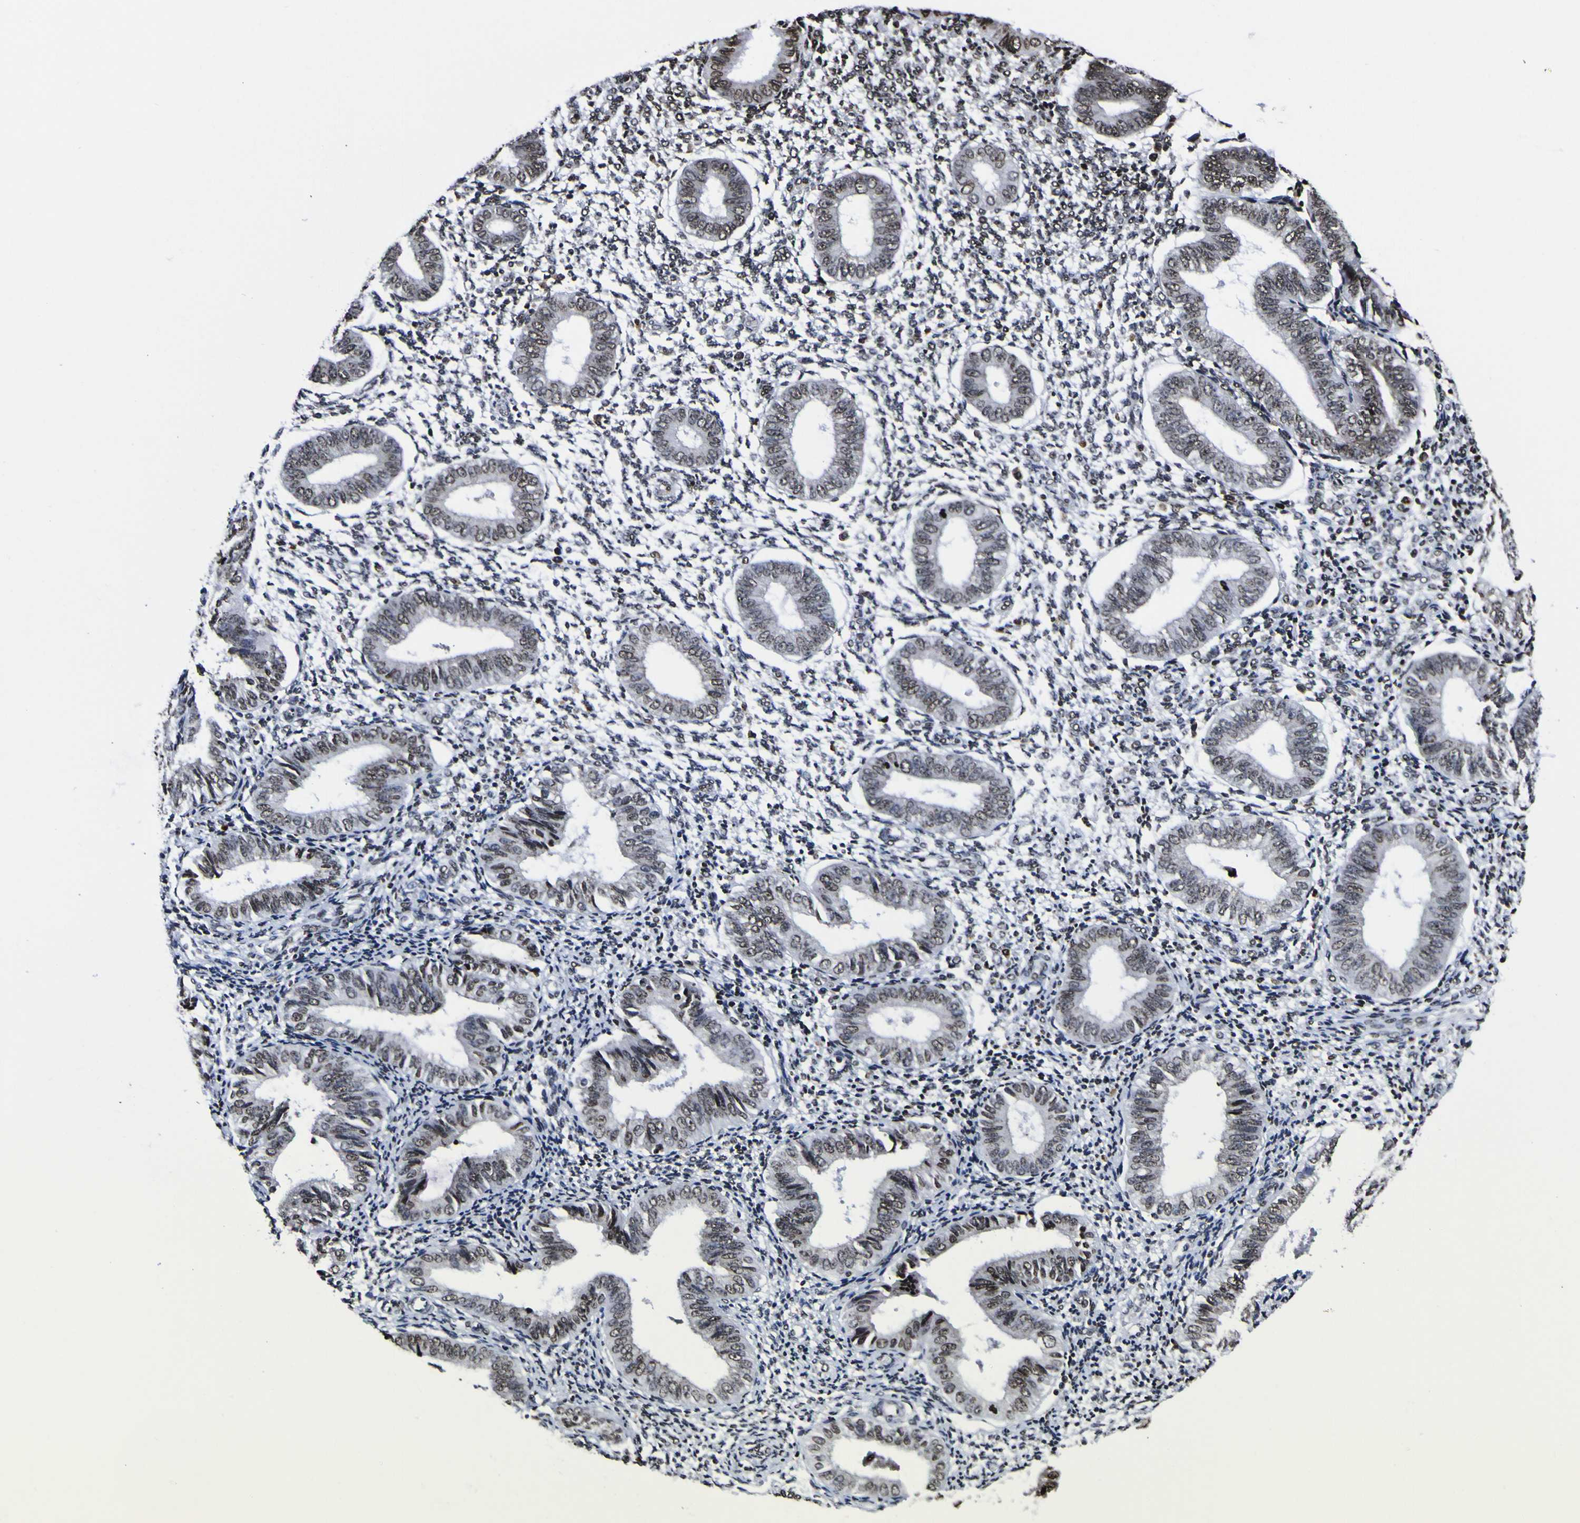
{"staining": {"intensity": "strong", "quantity": "25%-75%", "location": "nuclear"}, "tissue": "endometrium", "cell_type": "Cells in endometrial stroma", "image_type": "normal", "snomed": [{"axis": "morphology", "description": "Normal tissue, NOS"}, {"axis": "topography", "description": "Endometrium"}], "caption": "This is a histology image of IHC staining of normal endometrium, which shows strong staining in the nuclear of cells in endometrial stroma.", "gene": "PIAS1", "patient": {"sex": "female", "age": 50}}